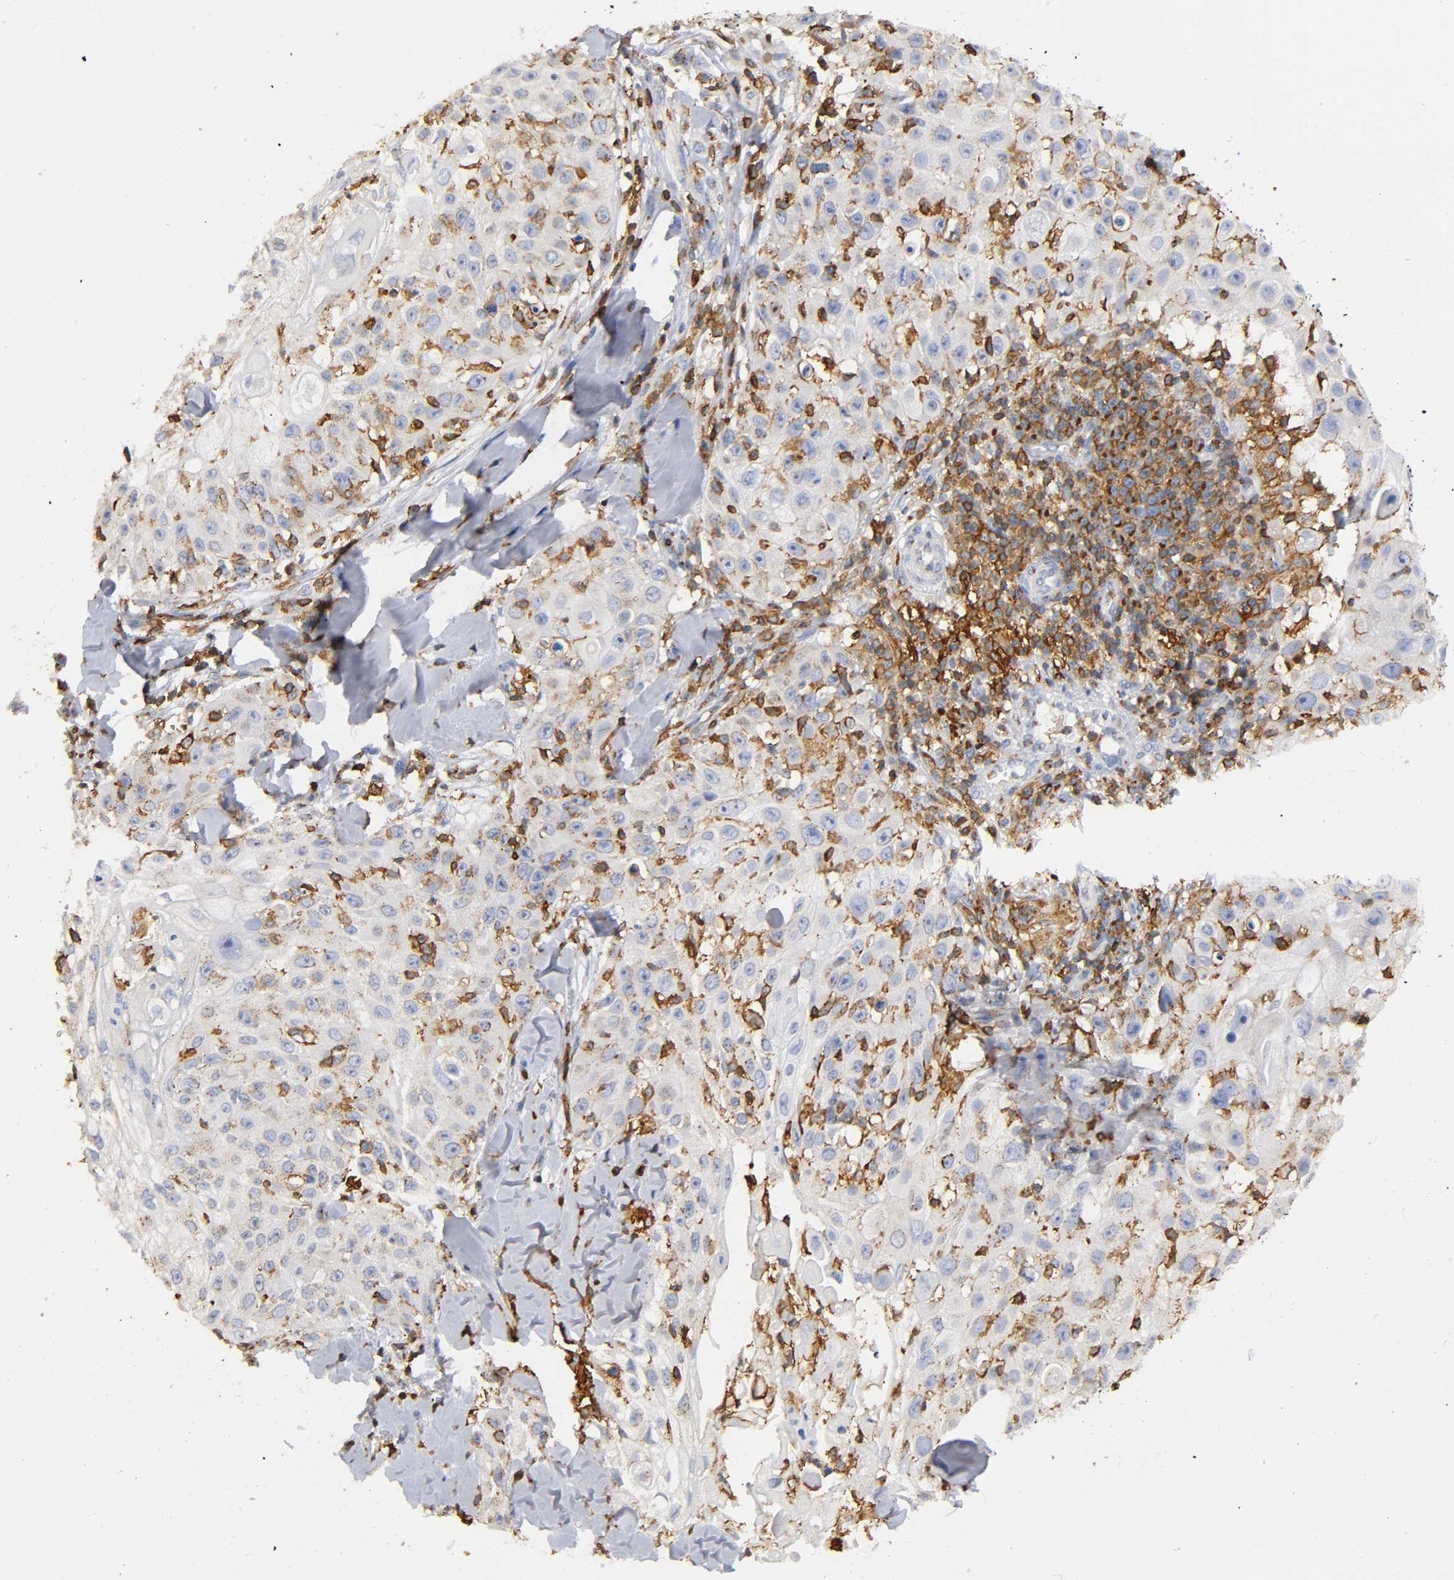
{"staining": {"intensity": "moderate", "quantity": "25%-75%", "location": "cytoplasmic/membranous"}, "tissue": "skin cancer", "cell_type": "Tumor cells", "image_type": "cancer", "snomed": [{"axis": "morphology", "description": "Squamous cell carcinoma, NOS"}, {"axis": "topography", "description": "Skin"}], "caption": "High-magnification brightfield microscopy of skin cancer (squamous cell carcinoma) stained with DAB (brown) and counterstained with hematoxylin (blue). tumor cells exhibit moderate cytoplasmic/membranous expression is appreciated in approximately25%-75% of cells.", "gene": "CAPN10", "patient": {"sex": "male", "age": 86}}